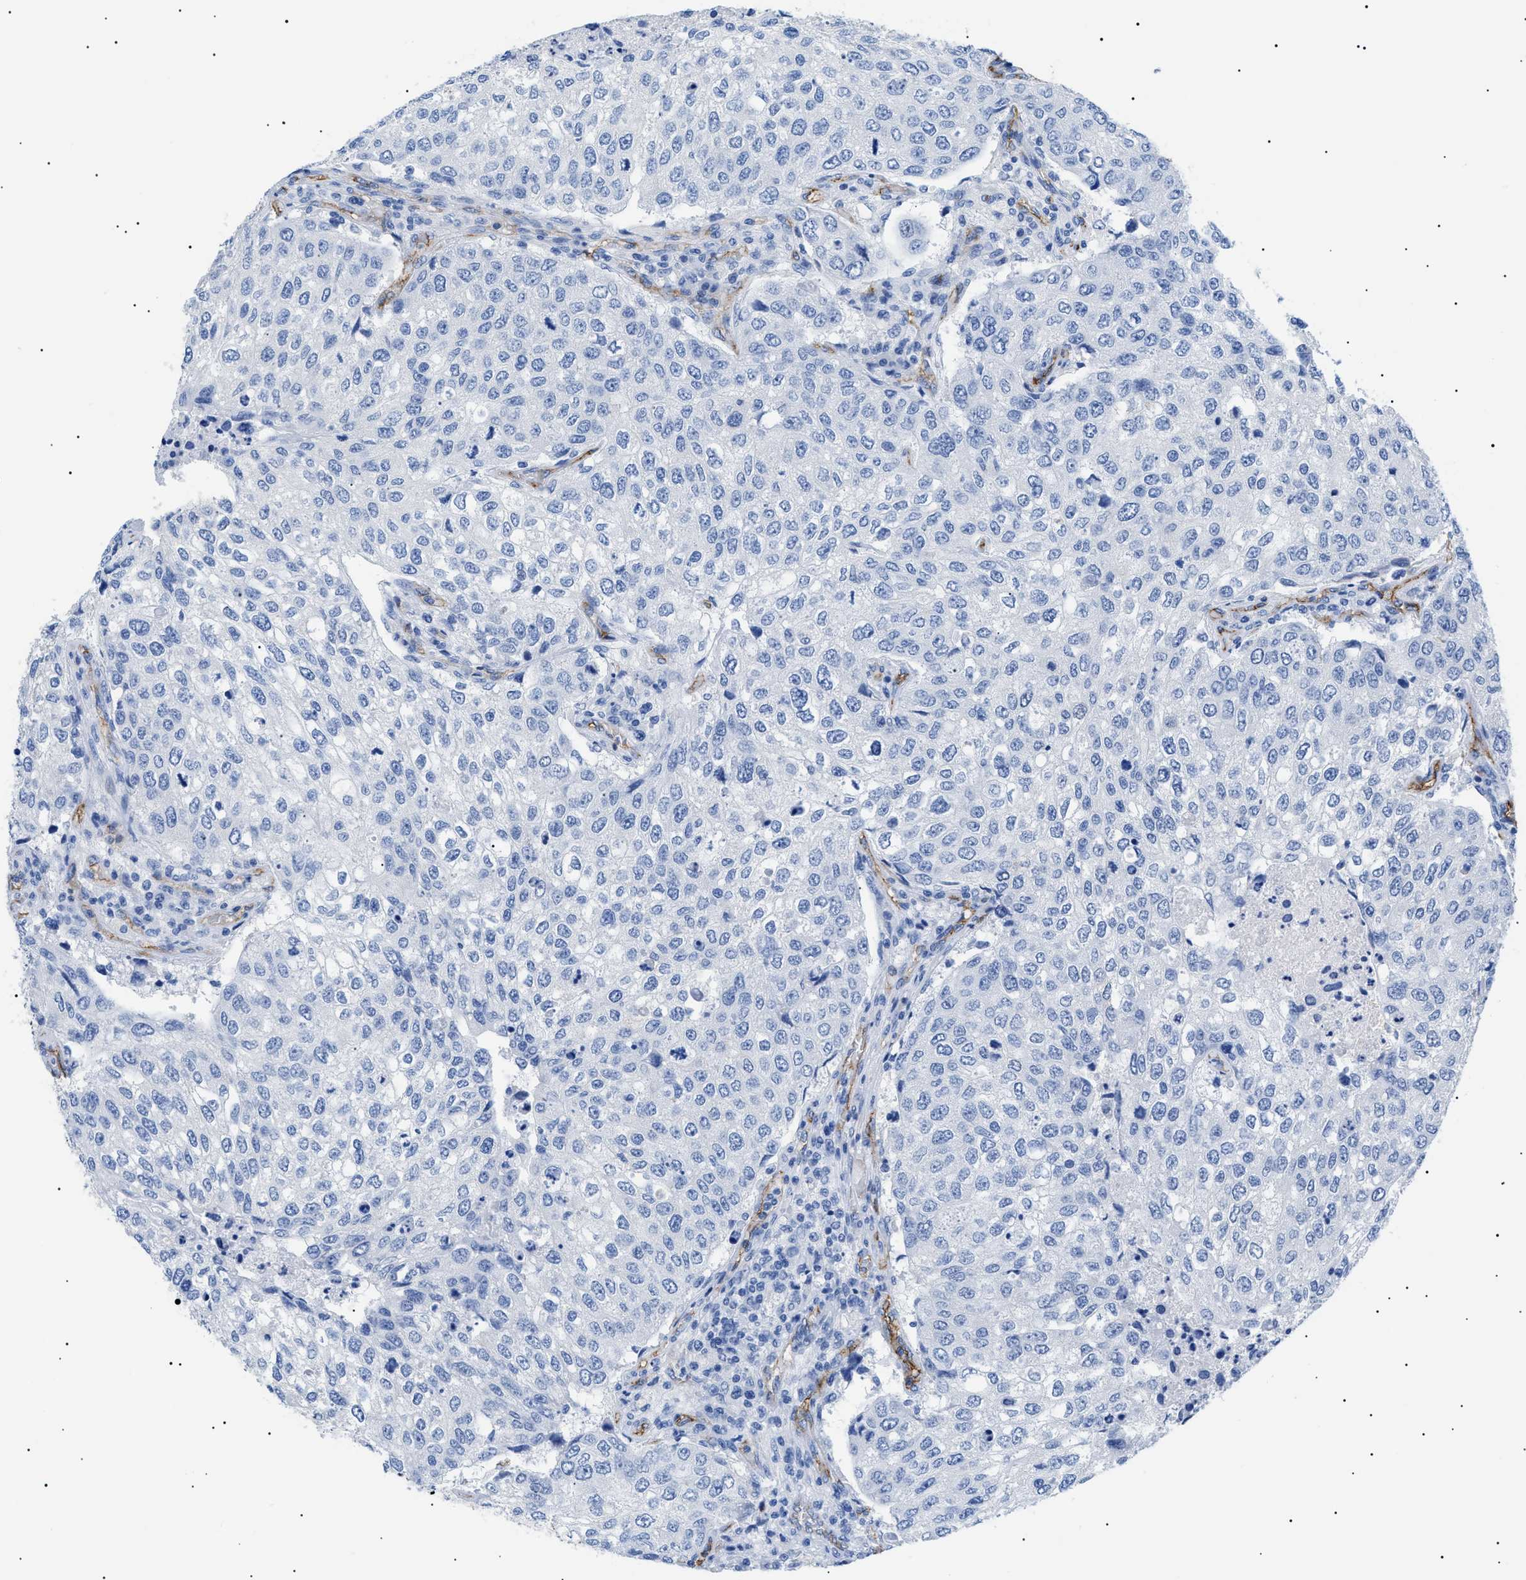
{"staining": {"intensity": "negative", "quantity": "none", "location": "none"}, "tissue": "urothelial cancer", "cell_type": "Tumor cells", "image_type": "cancer", "snomed": [{"axis": "morphology", "description": "Urothelial carcinoma, High grade"}, {"axis": "topography", "description": "Lymph node"}, {"axis": "topography", "description": "Urinary bladder"}], "caption": "Tumor cells are negative for brown protein staining in urothelial carcinoma (high-grade).", "gene": "PODXL", "patient": {"sex": "male", "age": 51}}